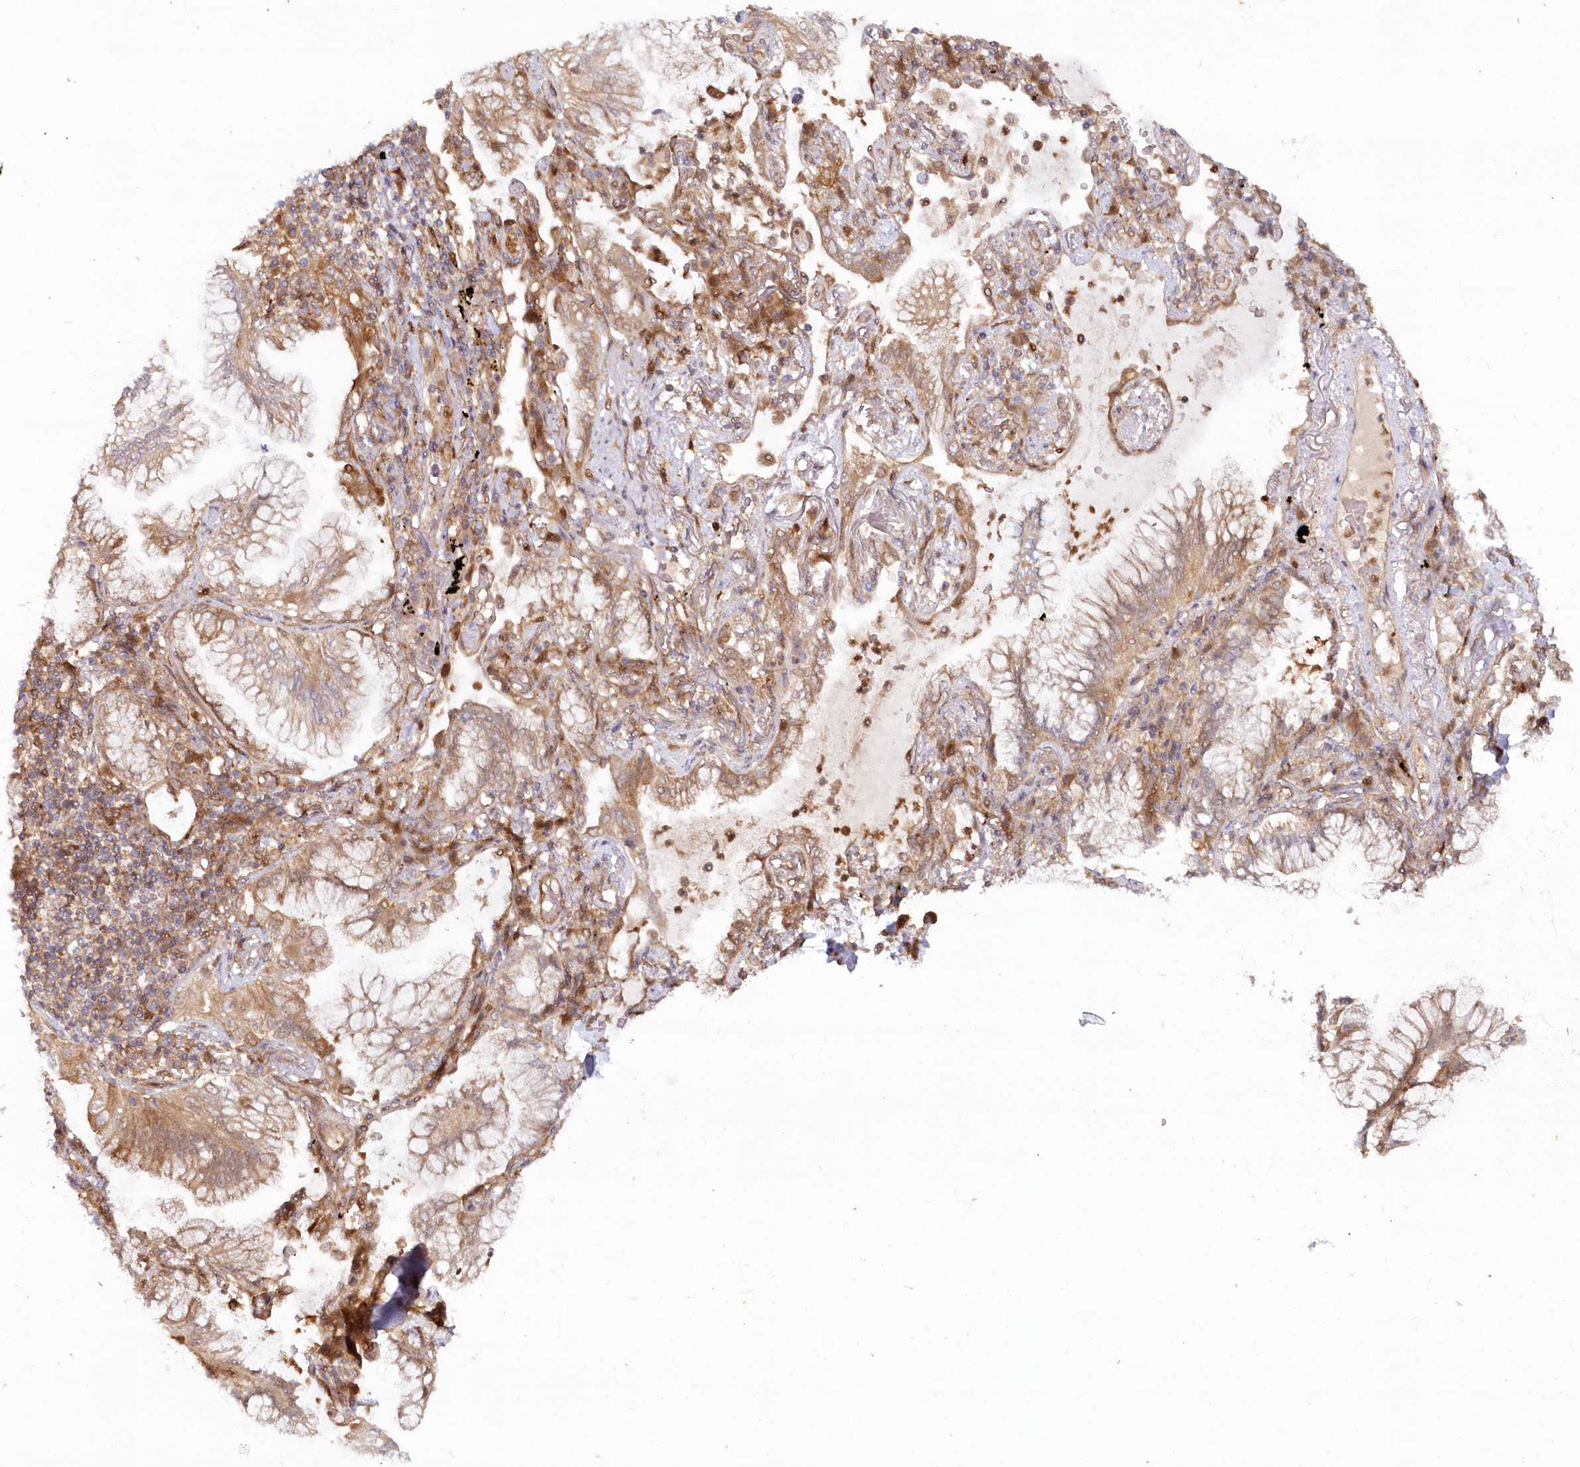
{"staining": {"intensity": "weak", "quantity": ">75%", "location": "cytoplasmic/membranous"}, "tissue": "lung cancer", "cell_type": "Tumor cells", "image_type": "cancer", "snomed": [{"axis": "morphology", "description": "Adenocarcinoma, NOS"}, {"axis": "topography", "description": "Lung"}], "caption": "Tumor cells display low levels of weak cytoplasmic/membranous expression in approximately >75% of cells in lung cancer.", "gene": "GBE1", "patient": {"sex": "female", "age": 70}}